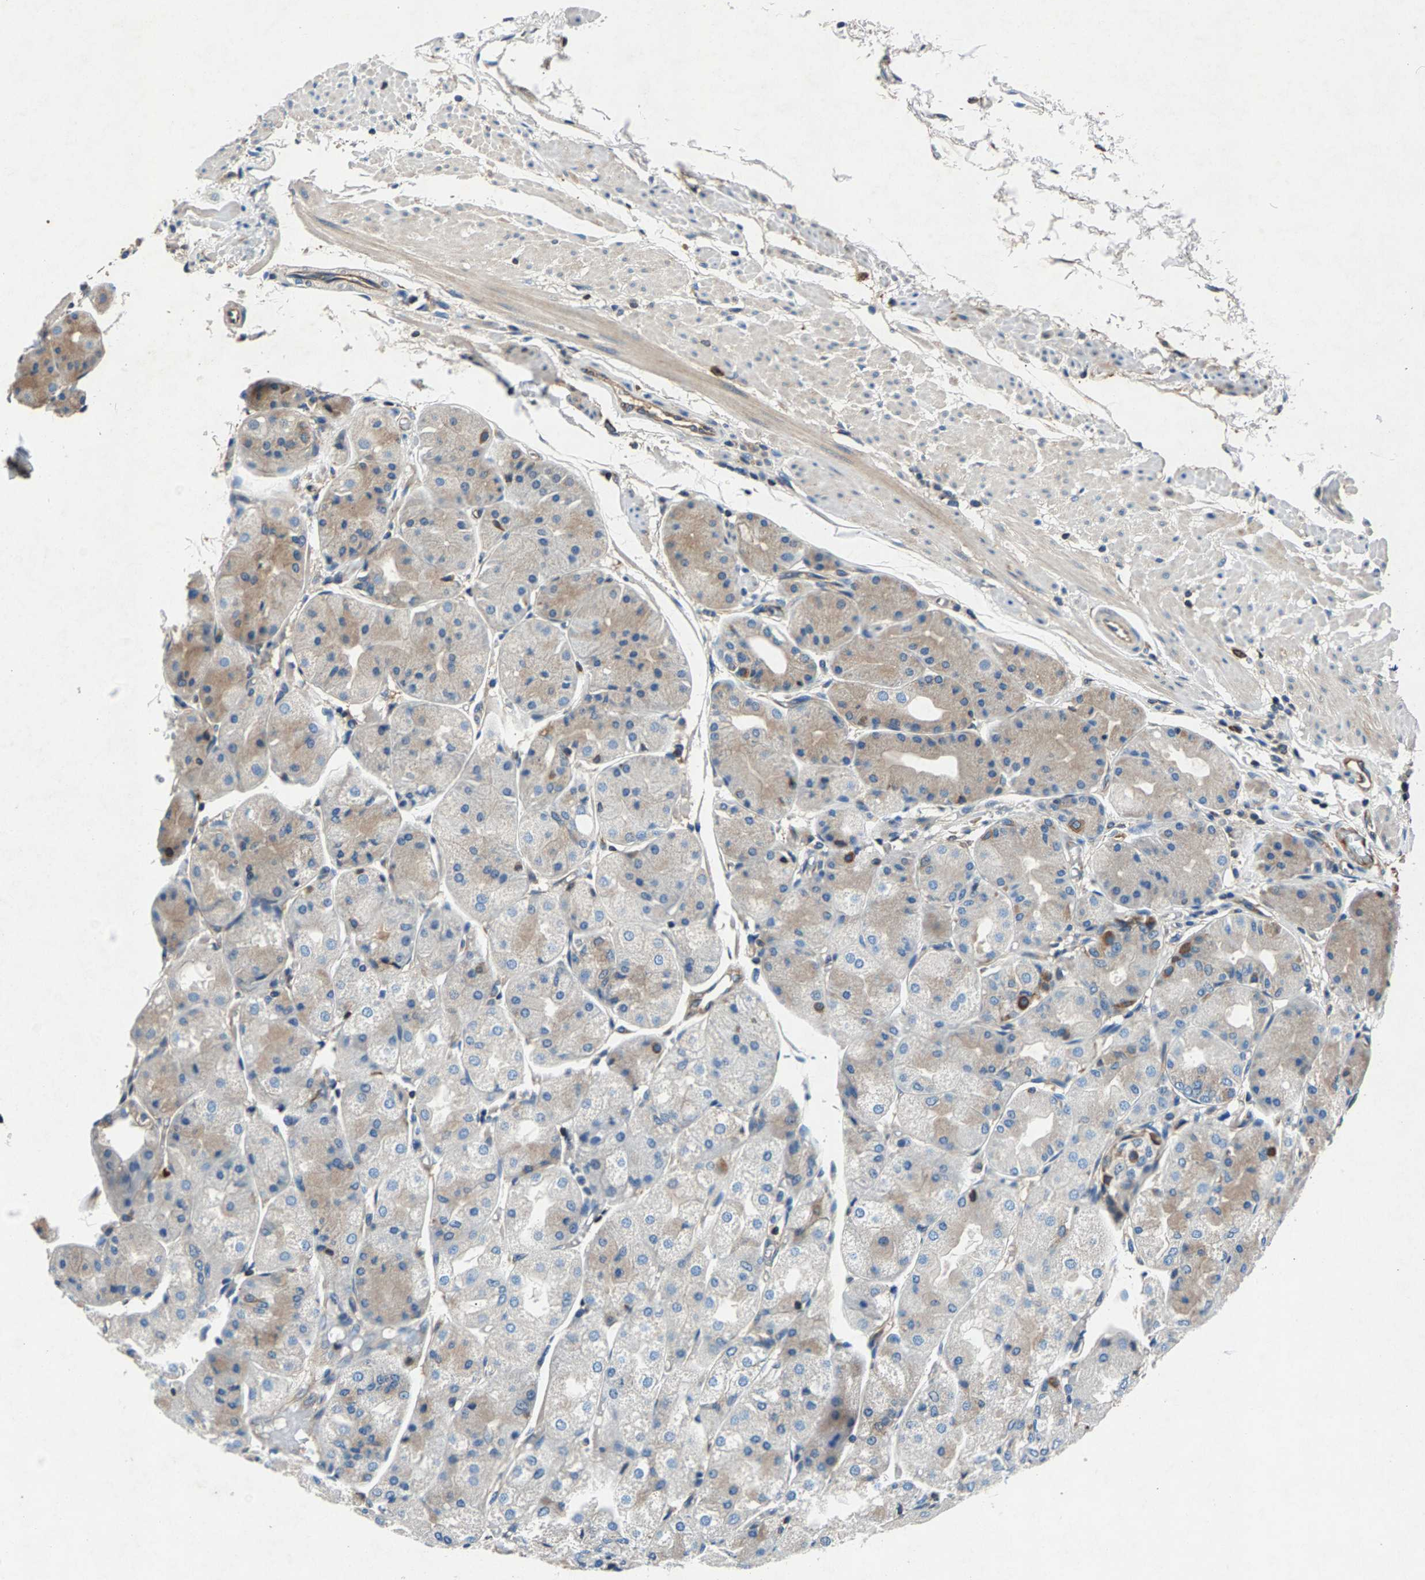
{"staining": {"intensity": "moderate", "quantity": "25%-75%", "location": "cytoplasmic/membranous"}, "tissue": "stomach", "cell_type": "Glandular cells", "image_type": "normal", "snomed": [{"axis": "morphology", "description": "Normal tissue, NOS"}, {"axis": "topography", "description": "Stomach, upper"}], "caption": "Protein expression analysis of unremarkable stomach reveals moderate cytoplasmic/membranous staining in approximately 25%-75% of glandular cells.", "gene": "LPCAT1", "patient": {"sex": "male", "age": 72}}